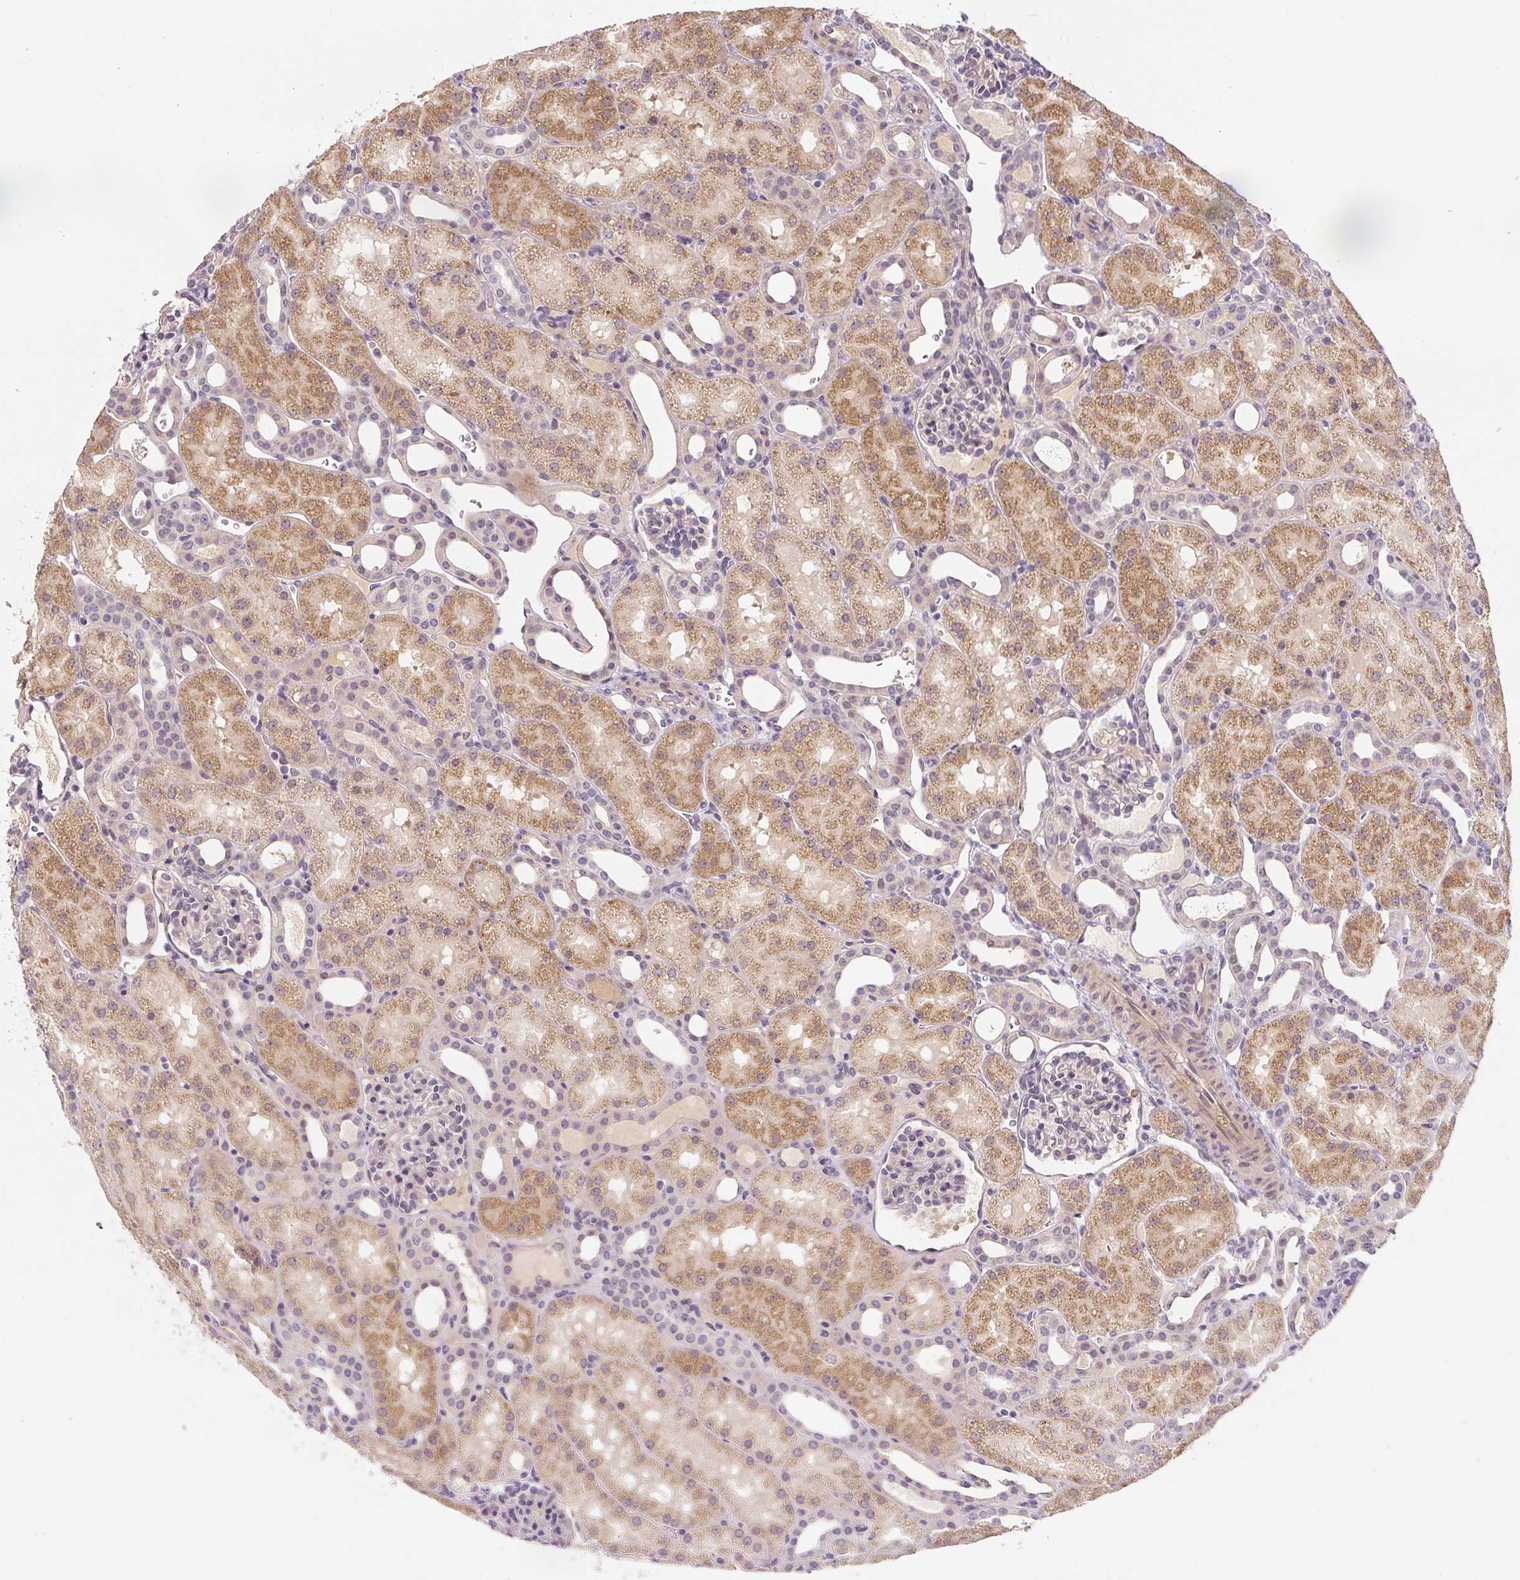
{"staining": {"intensity": "weak", "quantity": "<25%", "location": "nuclear"}, "tissue": "kidney", "cell_type": "Cells in glomeruli", "image_type": "normal", "snomed": [{"axis": "morphology", "description": "Normal tissue, NOS"}, {"axis": "topography", "description": "Kidney"}], "caption": "A high-resolution image shows immunohistochemistry (IHC) staining of benign kidney, which demonstrates no significant expression in cells in glomeruli.", "gene": "PWWP3B", "patient": {"sex": "male", "age": 2}}